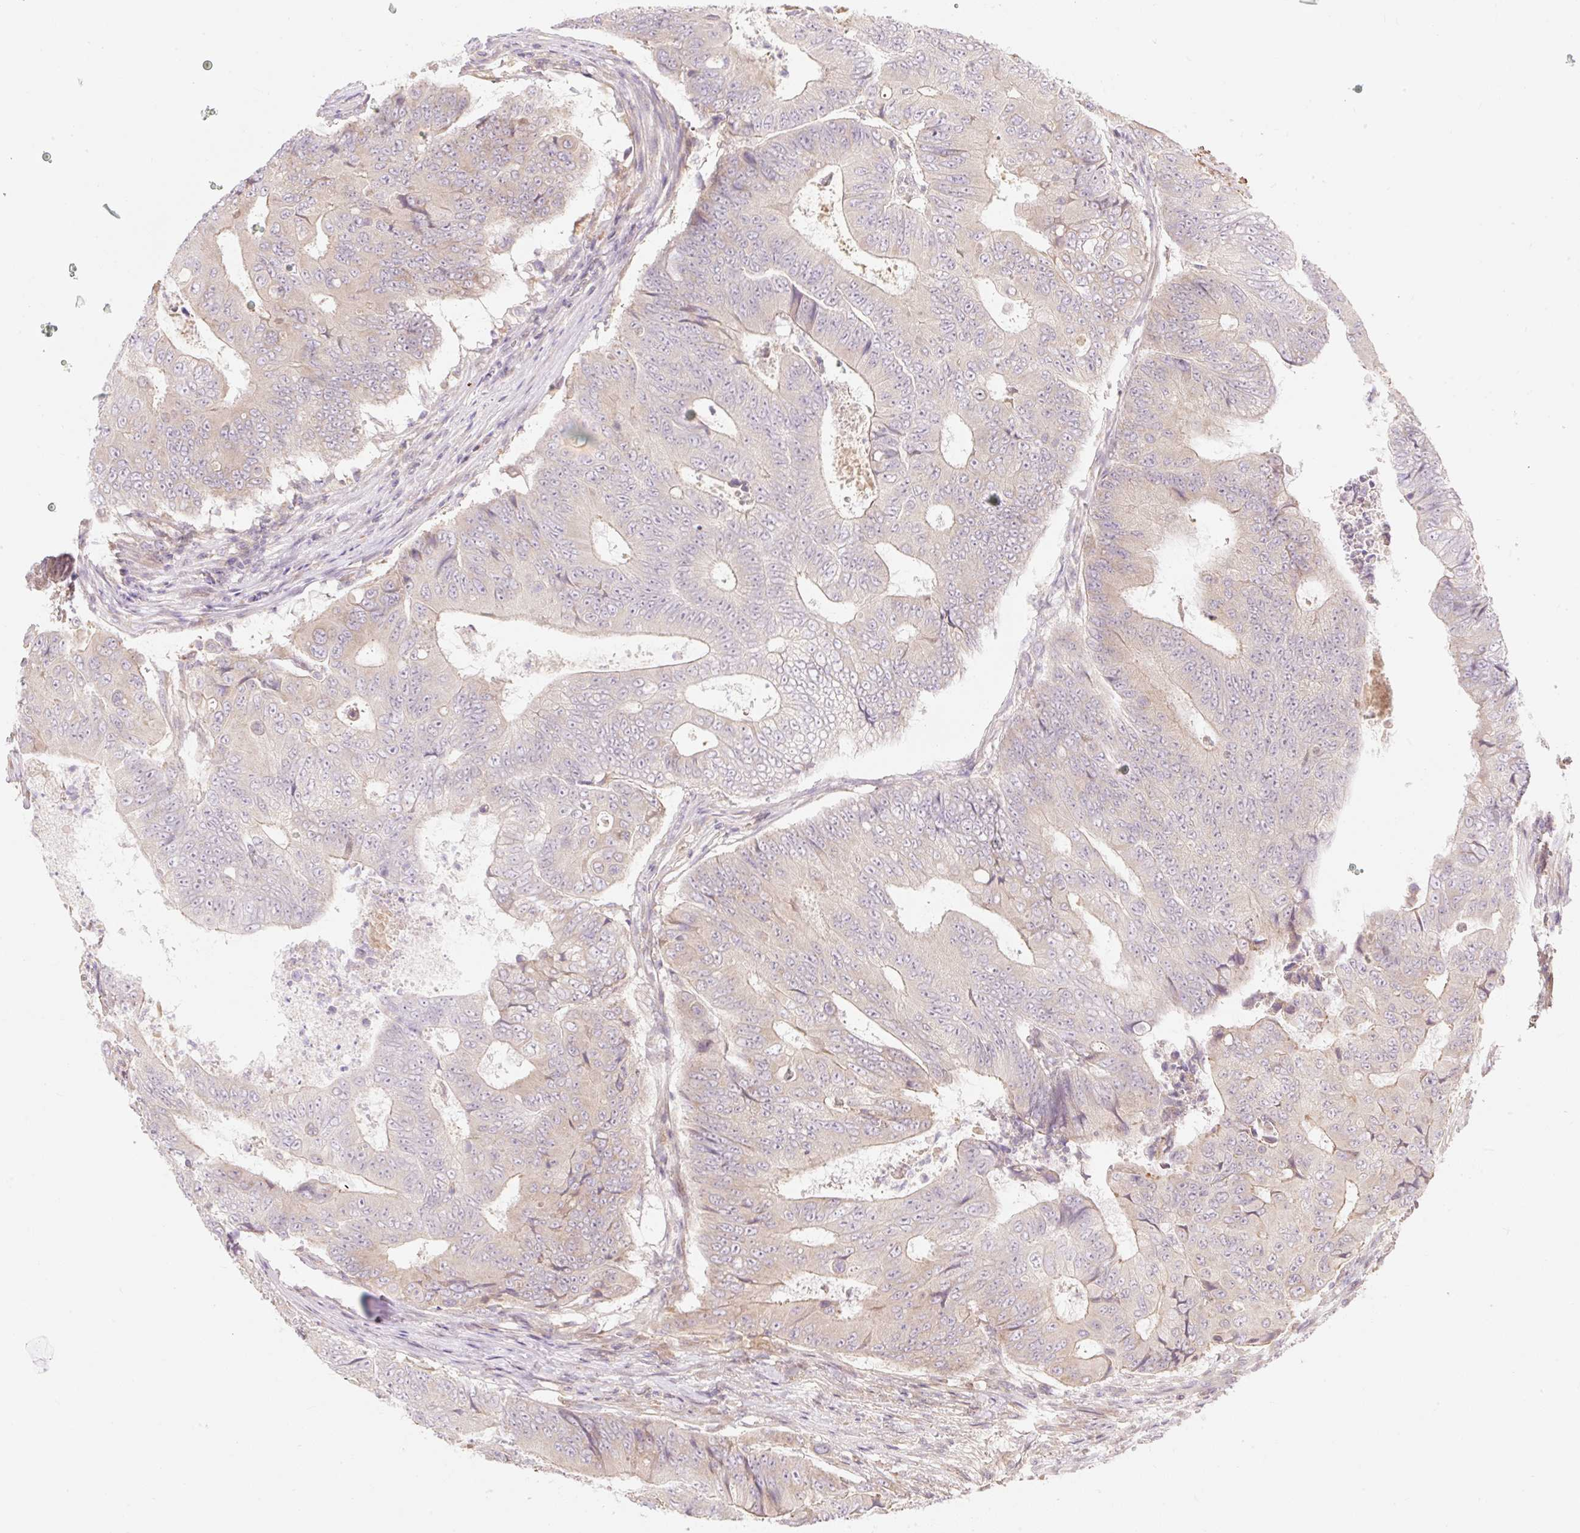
{"staining": {"intensity": "weak", "quantity": "<25%", "location": "cytoplasmic/membranous"}, "tissue": "colorectal cancer", "cell_type": "Tumor cells", "image_type": "cancer", "snomed": [{"axis": "morphology", "description": "Adenocarcinoma, NOS"}, {"axis": "topography", "description": "Colon"}], "caption": "High power microscopy image of an immunohistochemistry histopathology image of colorectal cancer (adenocarcinoma), revealing no significant expression in tumor cells.", "gene": "EMC10", "patient": {"sex": "female", "age": 48}}